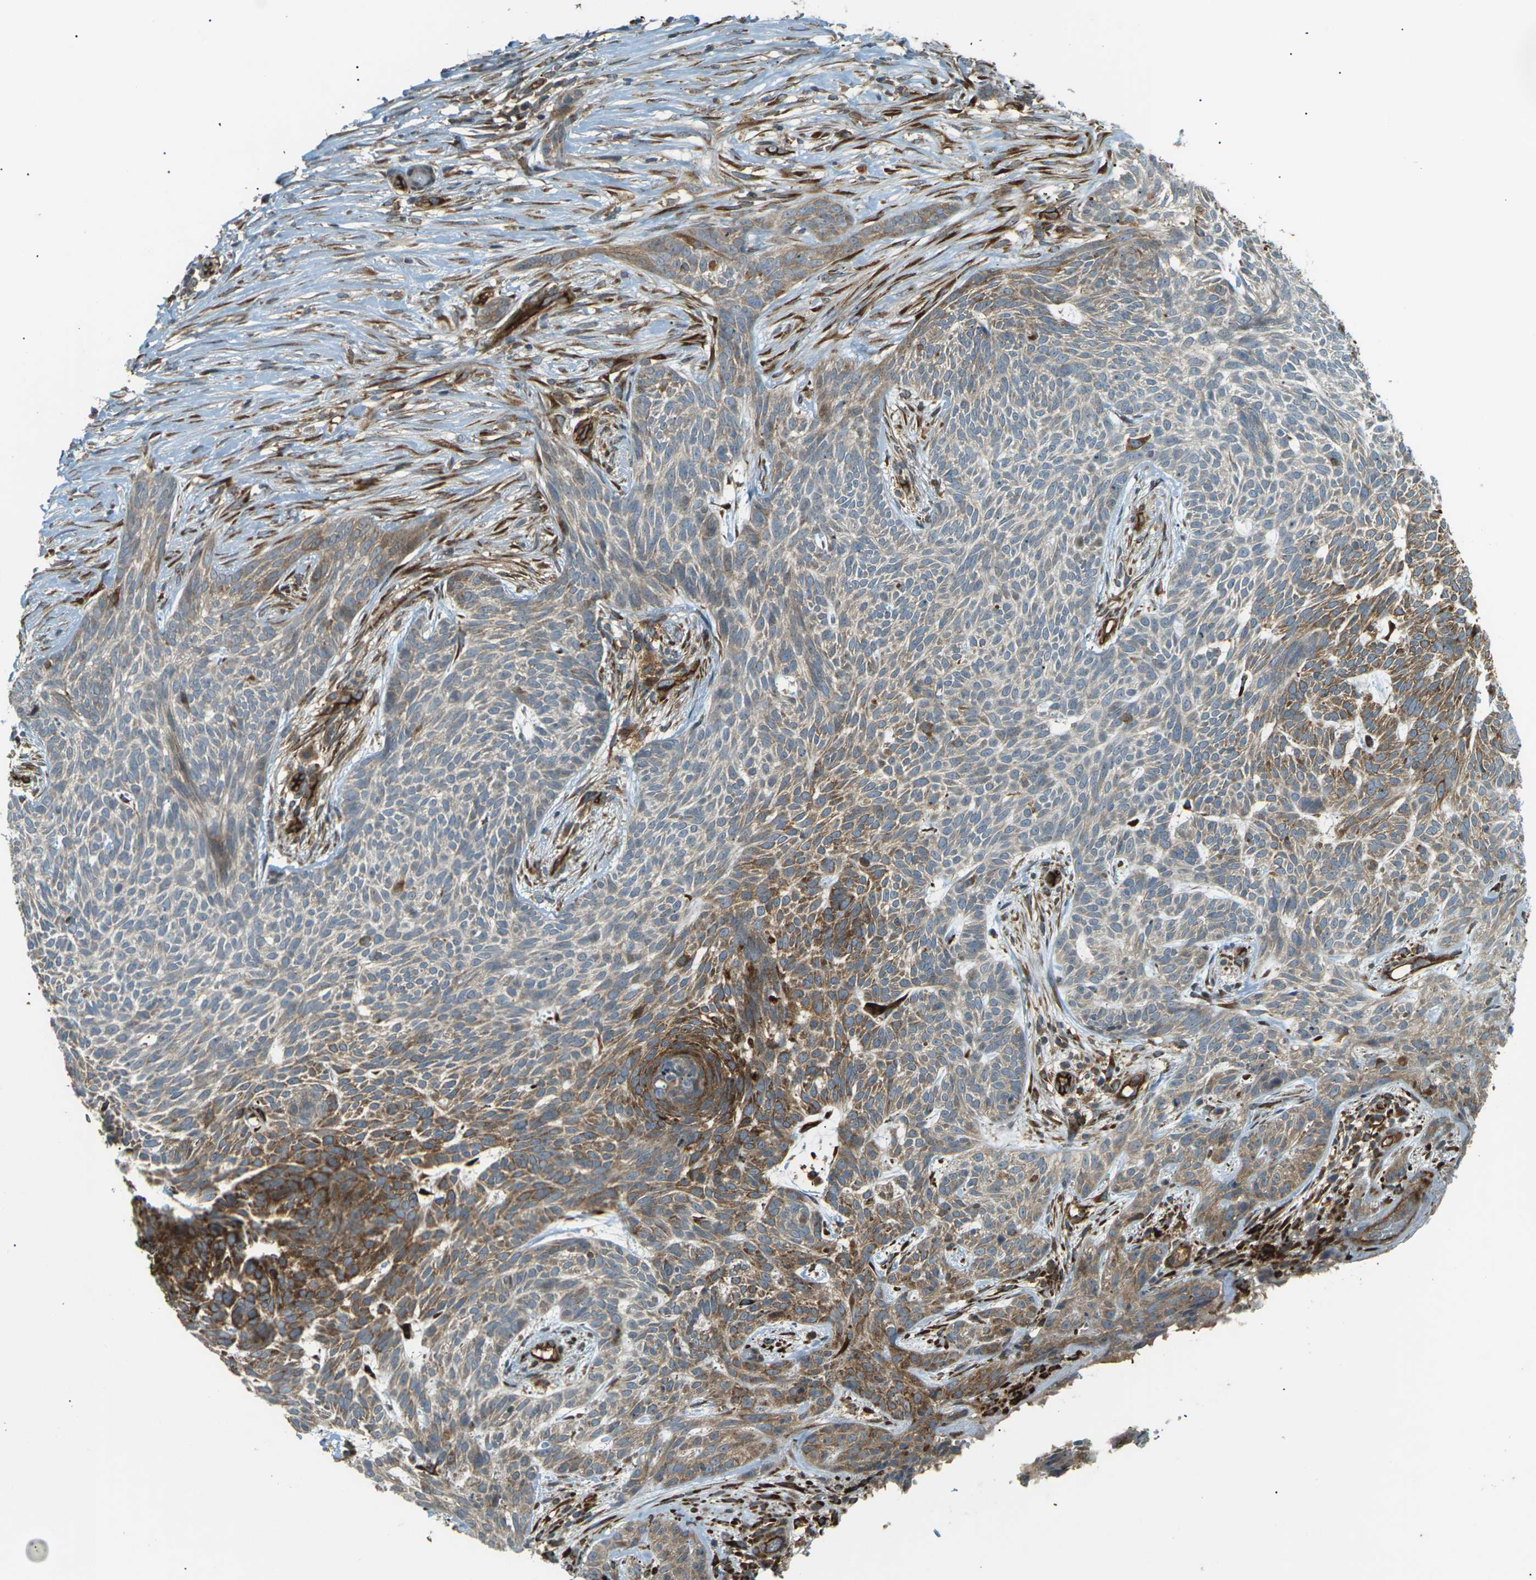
{"staining": {"intensity": "moderate", "quantity": "25%-75%", "location": "cytoplasmic/membranous"}, "tissue": "skin cancer", "cell_type": "Tumor cells", "image_type": "cancer", "snomed": [{"axis": "morphology", "description": "Basal cell carcinoma"}, {"axis": "topography", "description": "Skin"}], "caption": "Skin cancer stained for a protein shows moderate cytoplasmic/membranous positivity in tumor cells.", "gene": "S1PR1", "patient": {"sex": "female", "age": 59}}